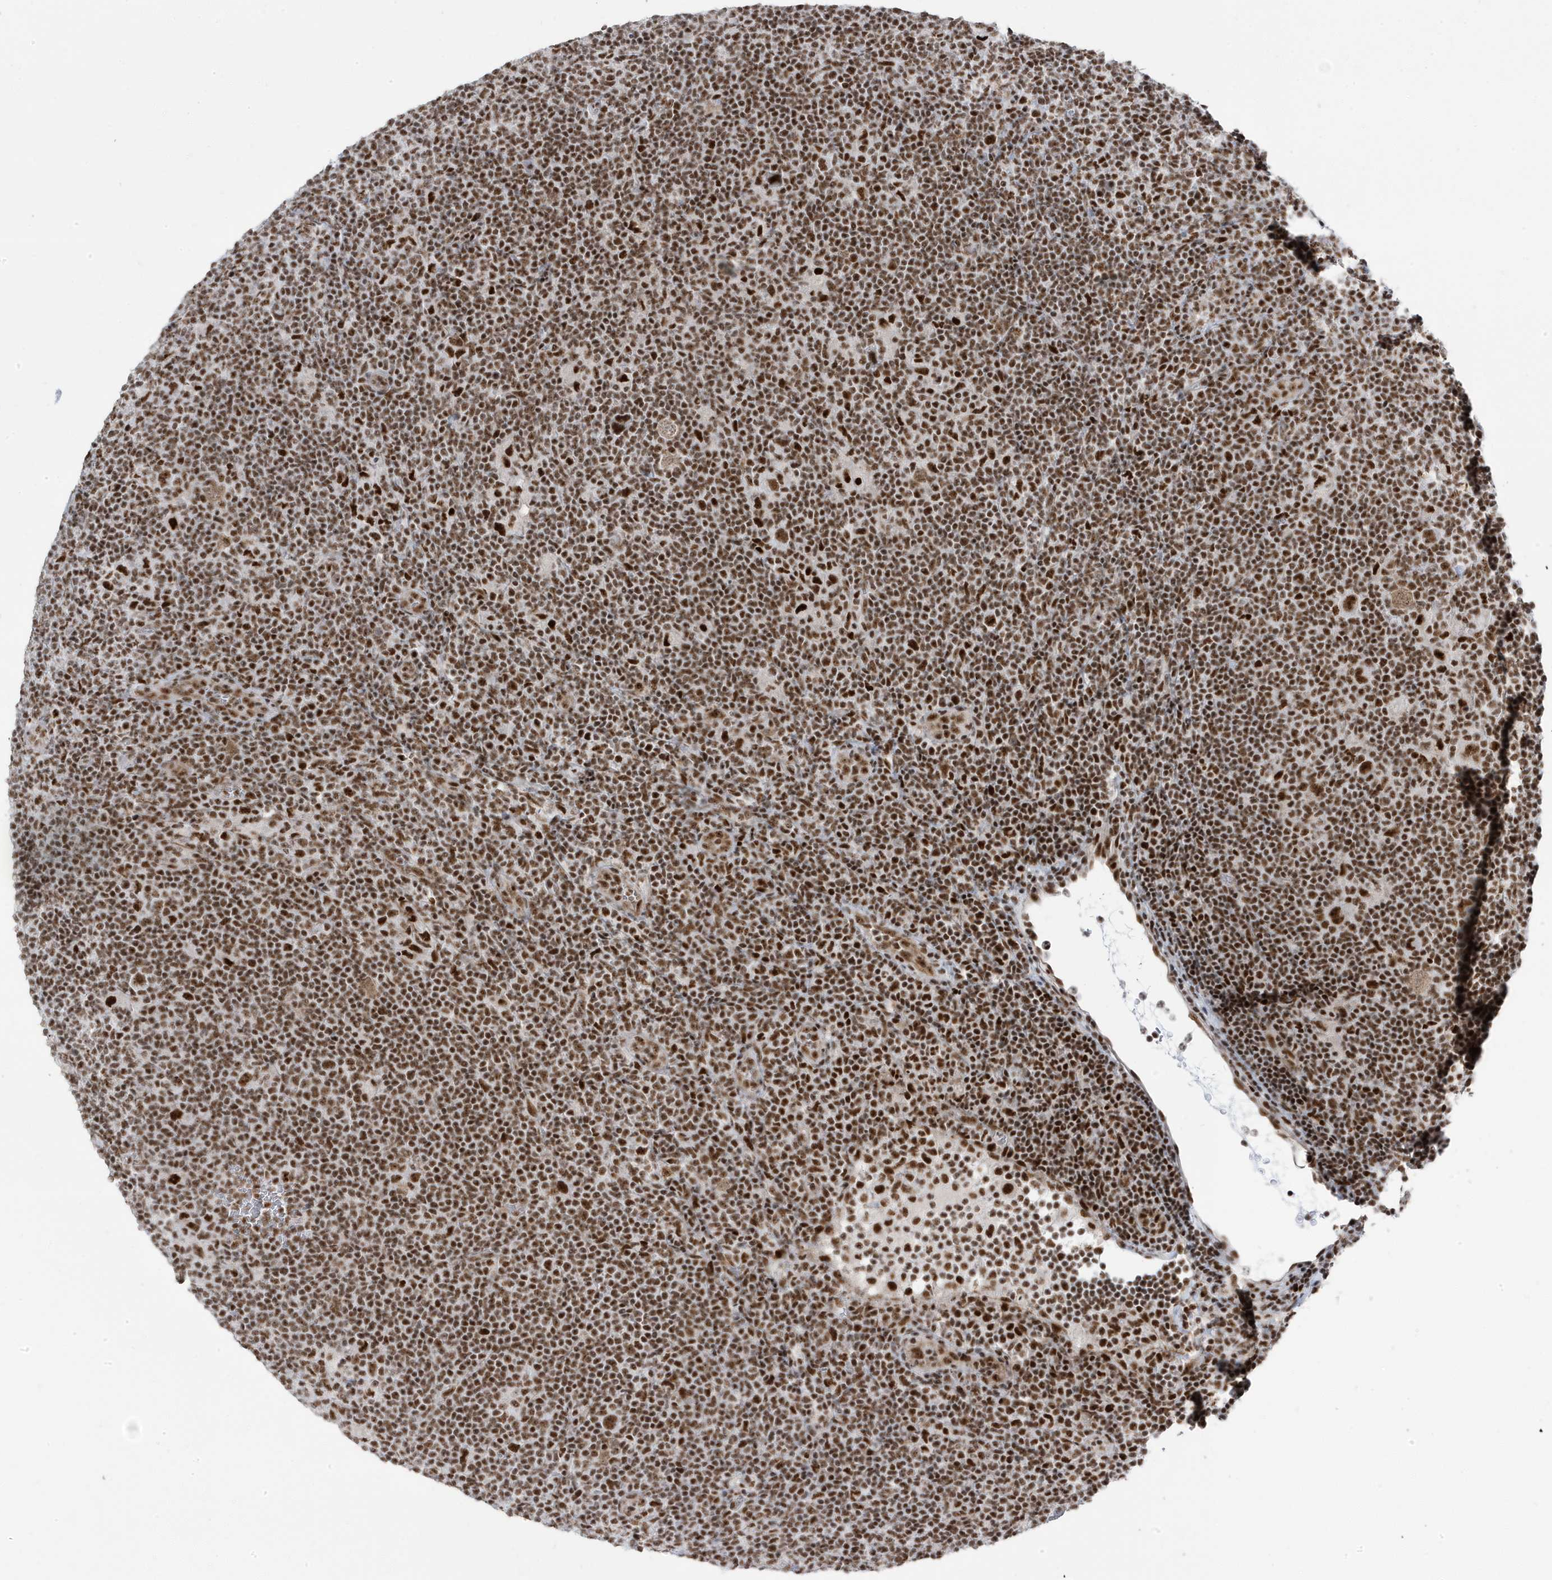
{"staining": {"intensity": "strong", "quantity": ">75%", "location": "nuclear"}, "tissue": "lymphoma", "cell_type": "Tumor cells", "image_type": "cancer", "snomed": [{"axis": "morphology", "description": "Hodgkin's disease, NOS"}, {"axis": "topography", "description": "Lymph node"}], "caption": "Immunohistochemical staining of lymphoma reveals high levels of strong nuclear protein expression in about >75% of tumor cells.", "gene": "MTREX", "patient": {"sex": "female", "age": 57}}